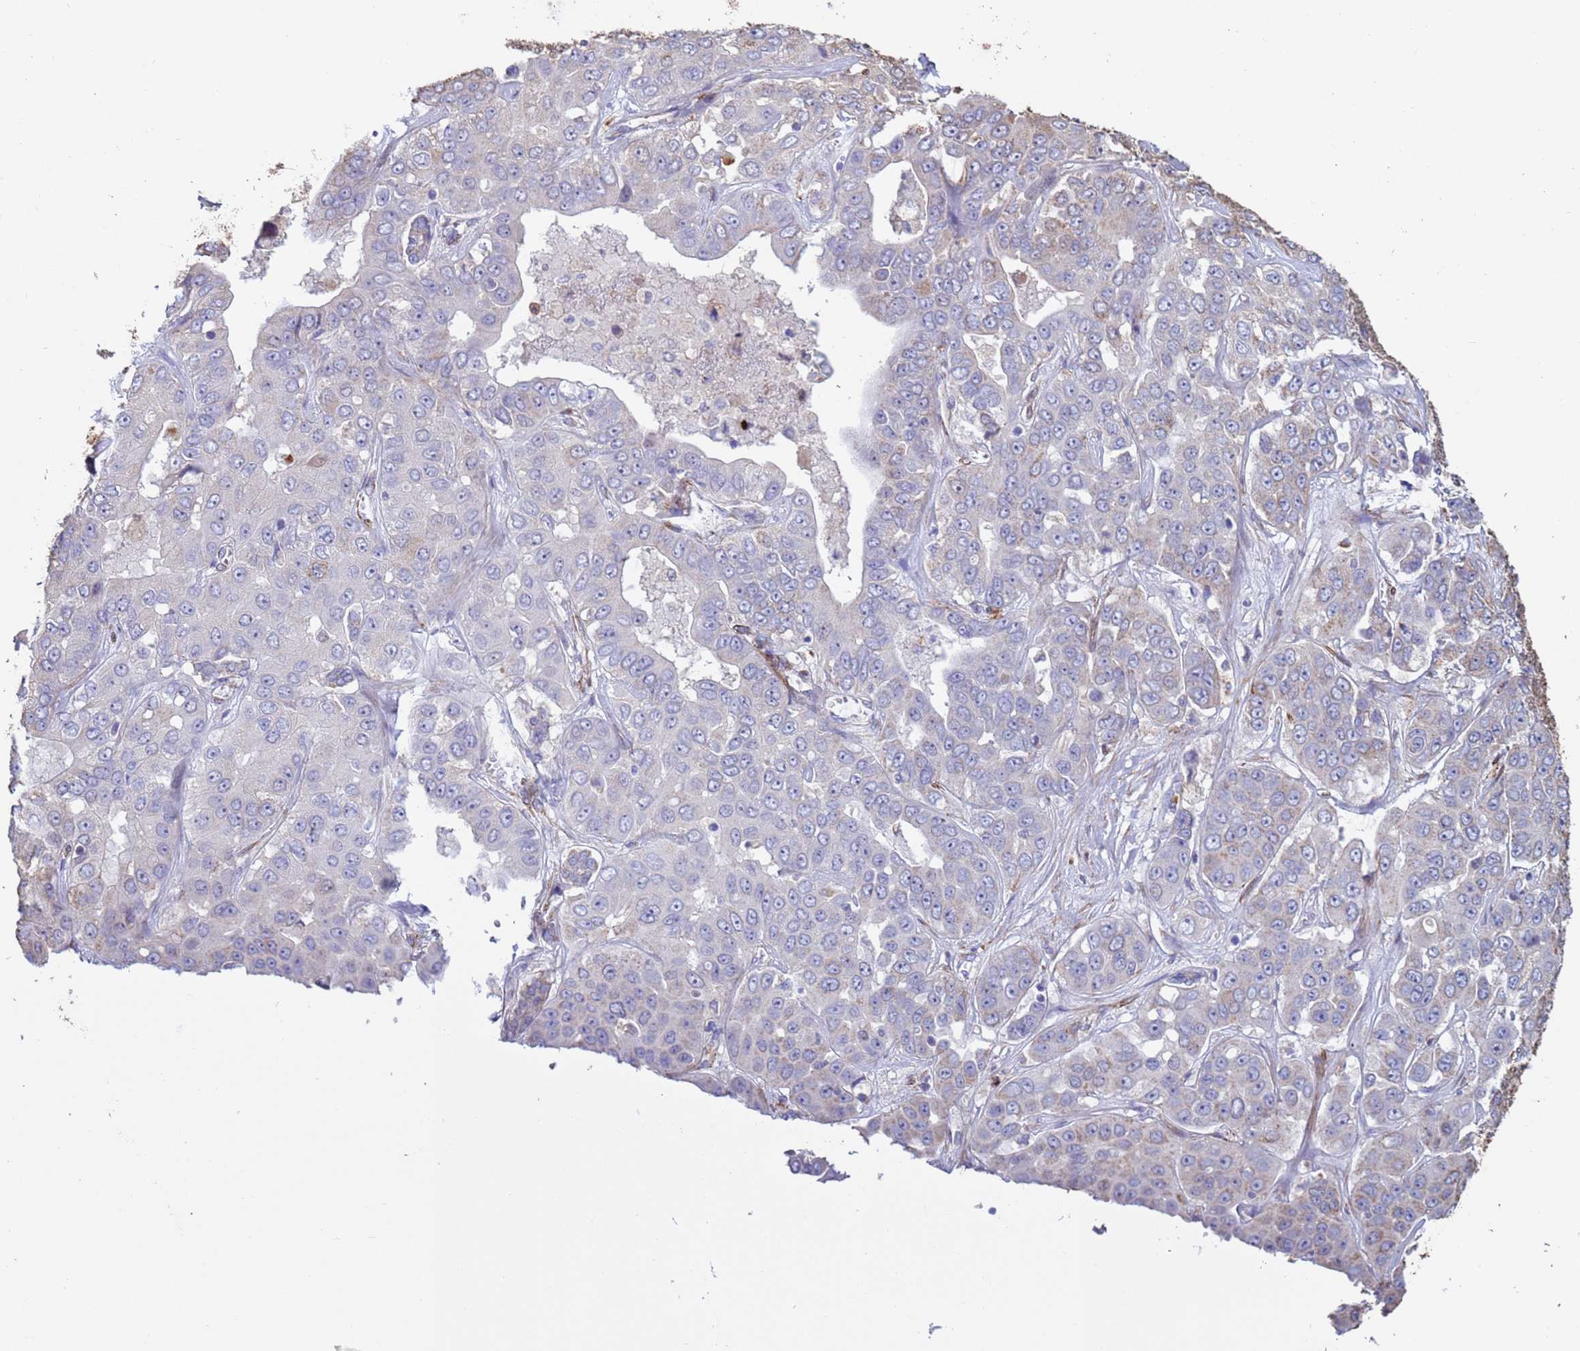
{"staining": {"intensity": "negative", "quantity": "none", "location": "none"}, "tissue": "liver cancer", "cell_type": "Tumor cells", "image_type": "cancer", "snomed": [{"axis": "morphology", "description": "Cholangiocarcinoma"}, {"axis": "topography", "description": "Liver"}], "caption": "Histopathology image shows no significant protein positivity in tumor cells of liver cholangiocarcinoma. (DAB (3,3'-diaminobenzidine) immunohistochemistry (IHC), high magnification).", "gene": "GASK1A", "patient": {"sex": "female", "age": 52}}